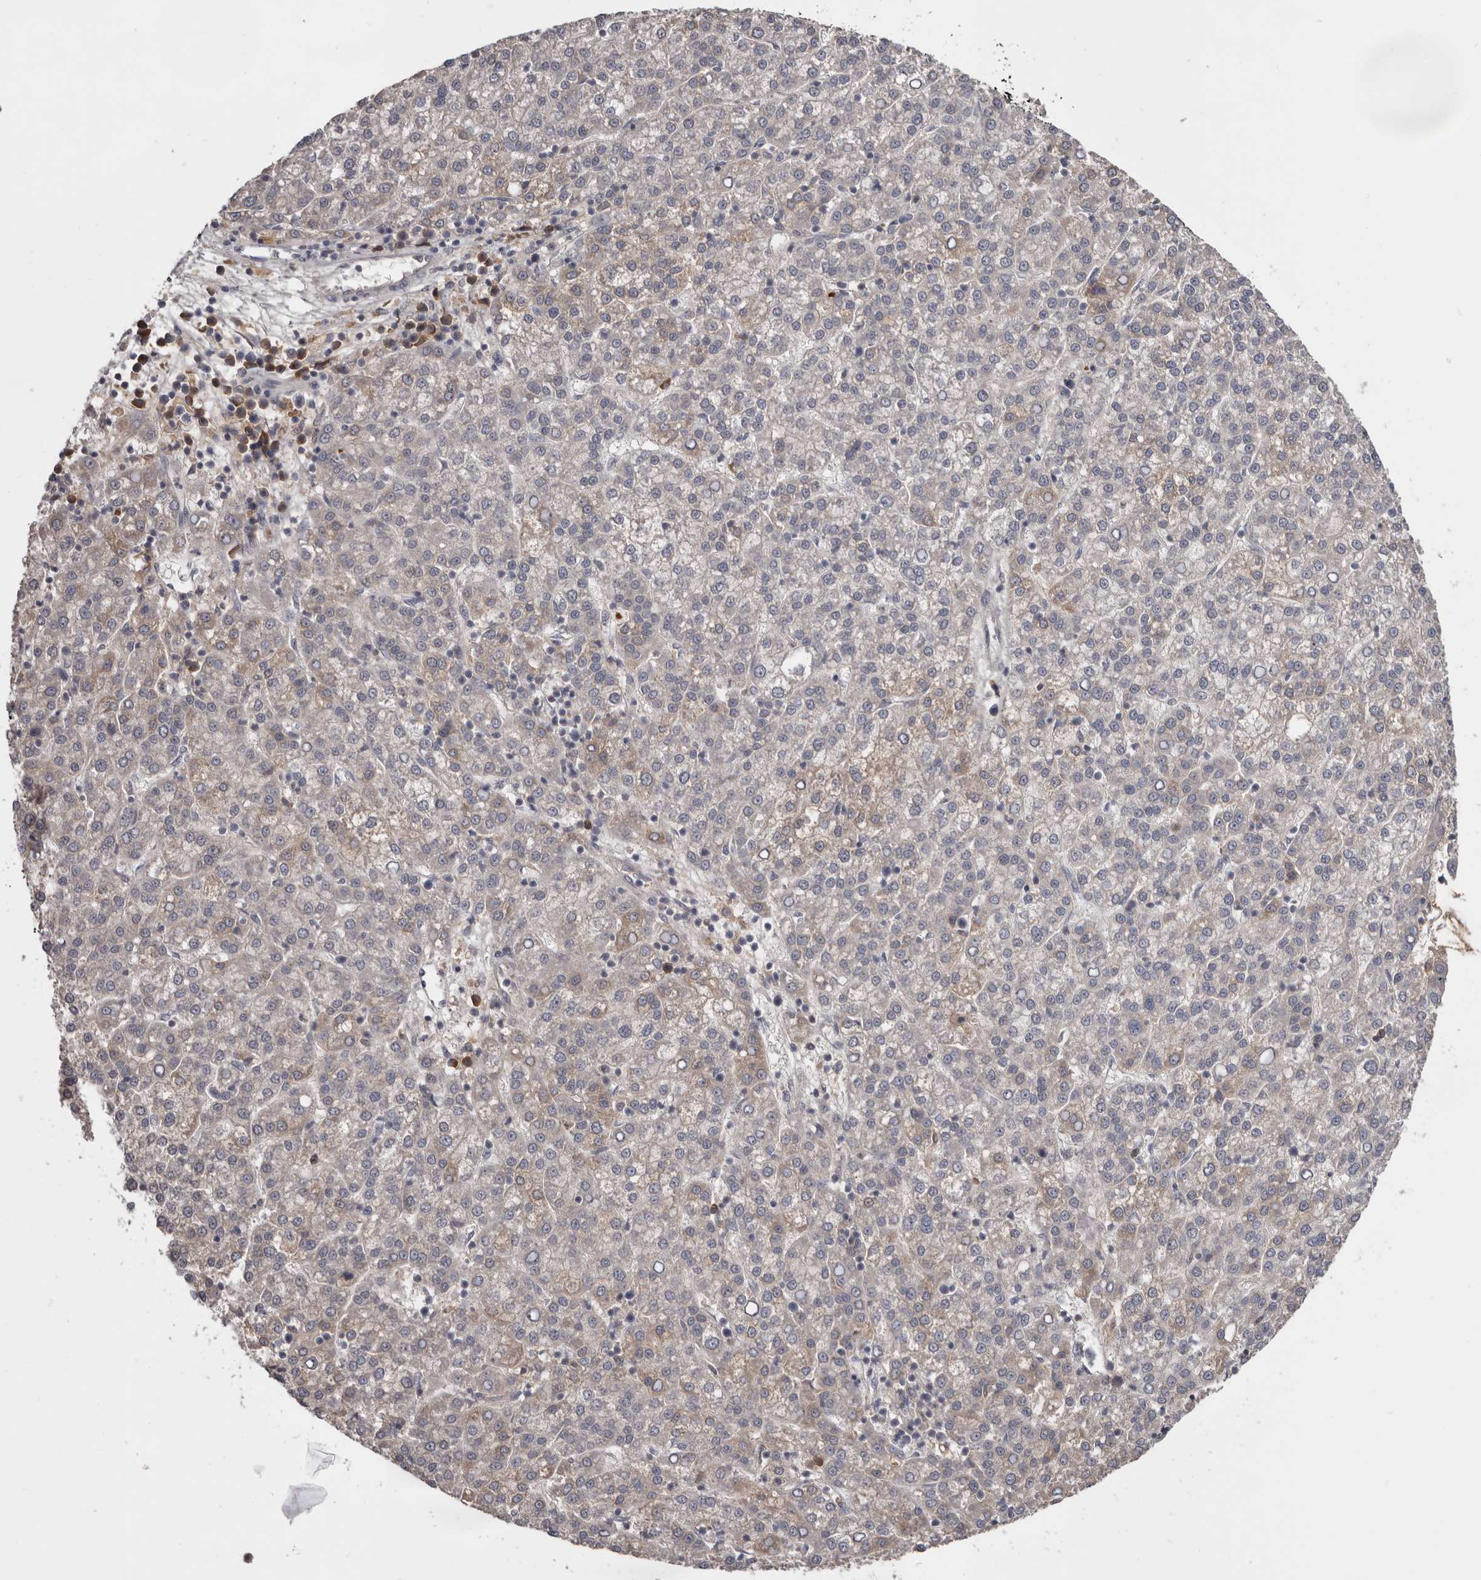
{"staining": {"intensity": "weak", "quantity": "<25%", "location": "cytoplasmic/membranous"}, "tissue": "liver cancer", "cell_type": "Tumor cells", "image_type": "cancer", "snomed": [{"axis": "morphology", "description": "Carcinoma, Hepatocellular, NOS"}, {"axis": "topography", "description": "Liver"}], "caption": "This is a image of immunohistochemistry staining of liver cancer (hepatocellular carcinoma), which shows no staining in tumor cells.", "gene": "NMUR1", "patient": {"sex": "female", "age": 58}}